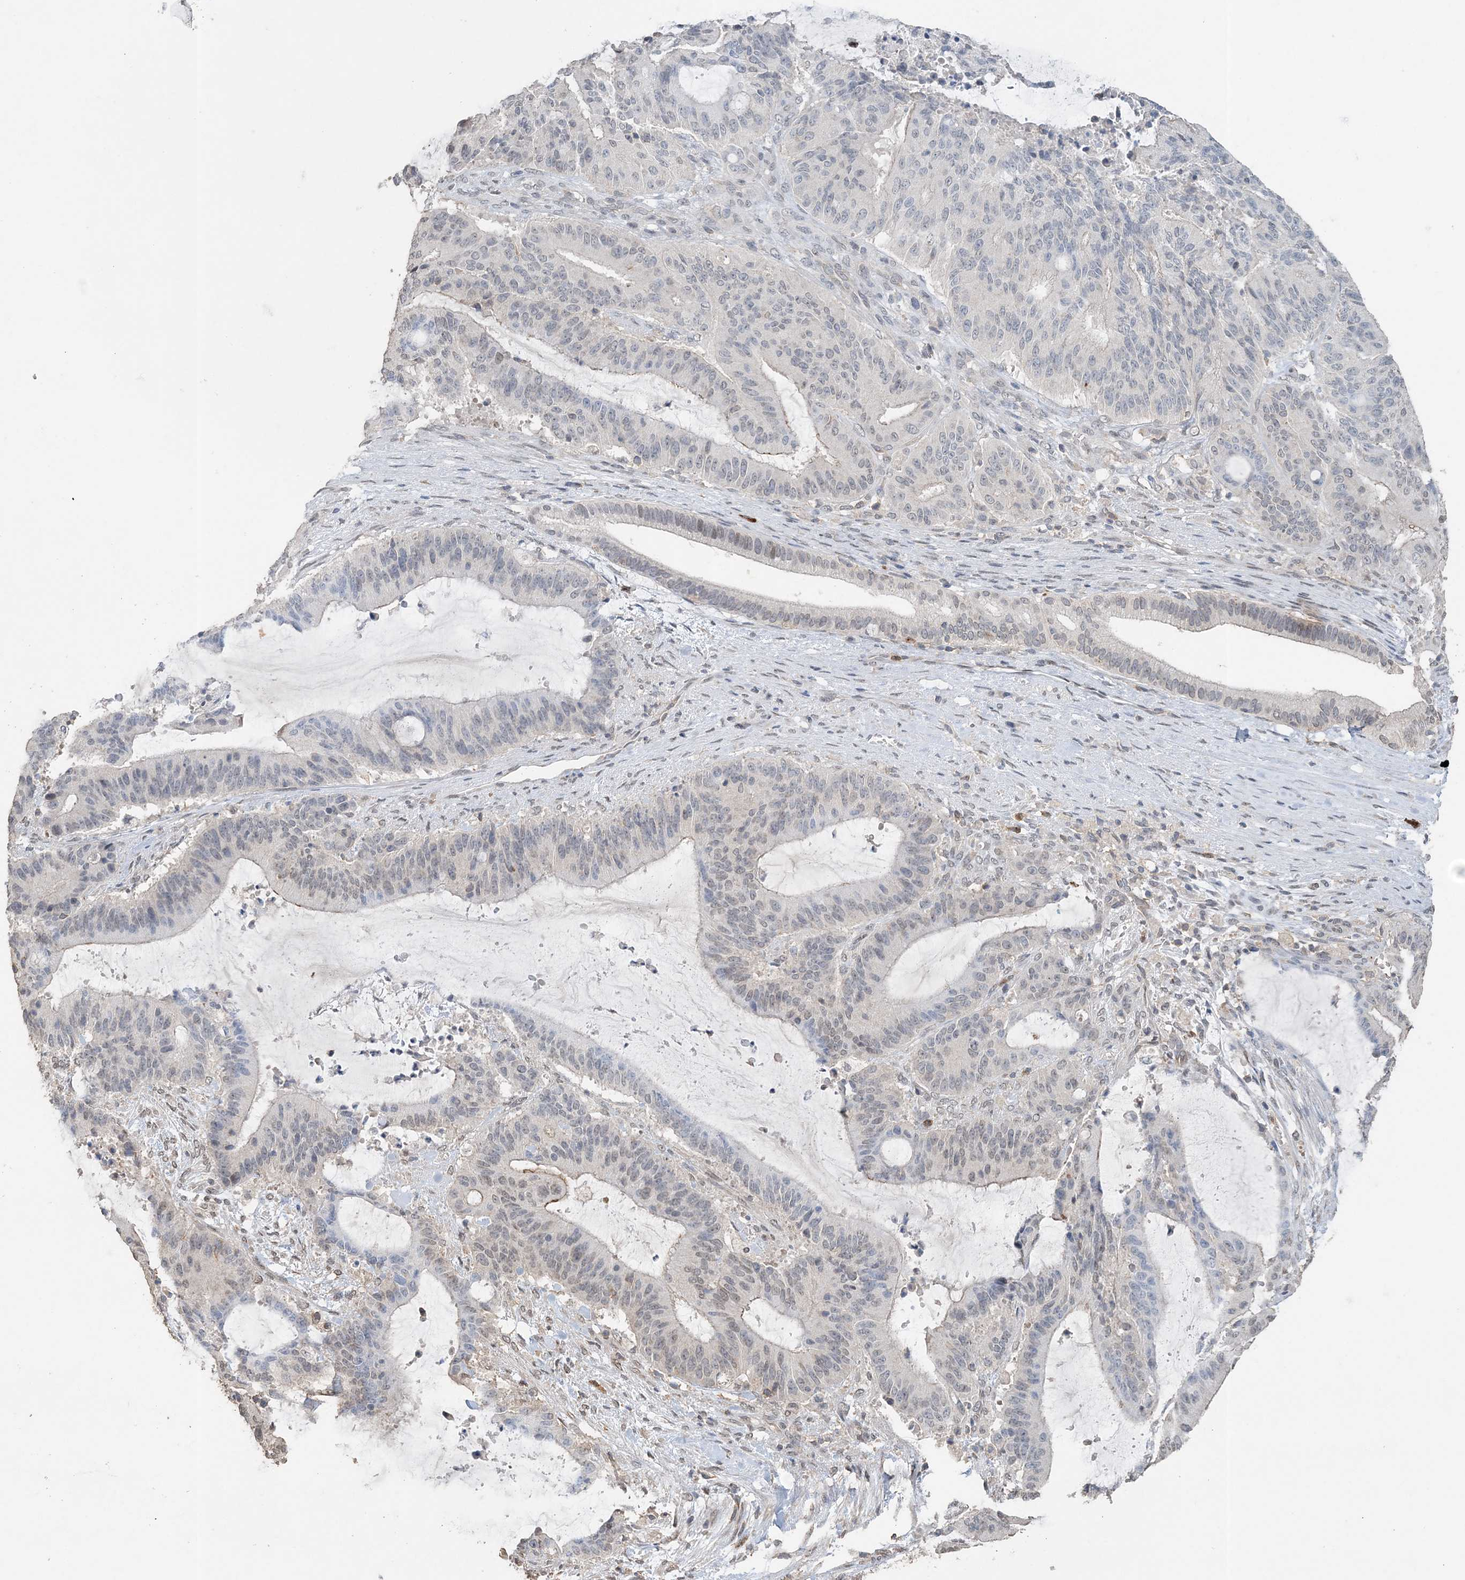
{"staining": {"intensity": "weak", "quantity": "<25%", "location": "cytoplasmic/membranous"}, "tissue": "liver cancer", "cell_type": "Tumor cells", "image_type": "cancer", "snomed": [{"axis": "morphology", "description": "Normal tissue, NOS"}, {"axis": "morphology", "description": "Cholangiocarcinoma"}, {"axis": "topography", "description": "Liver"}, {"axis": "topography", "description": "Peripheral nerve tissue"}], "caption": "This is a photomicrograph of immunohistochemistry staining of liver cancer, which shows no staining in tumor cells.", "gene": "FAM110A", "patient": {"sex": "female", "age": 73}}